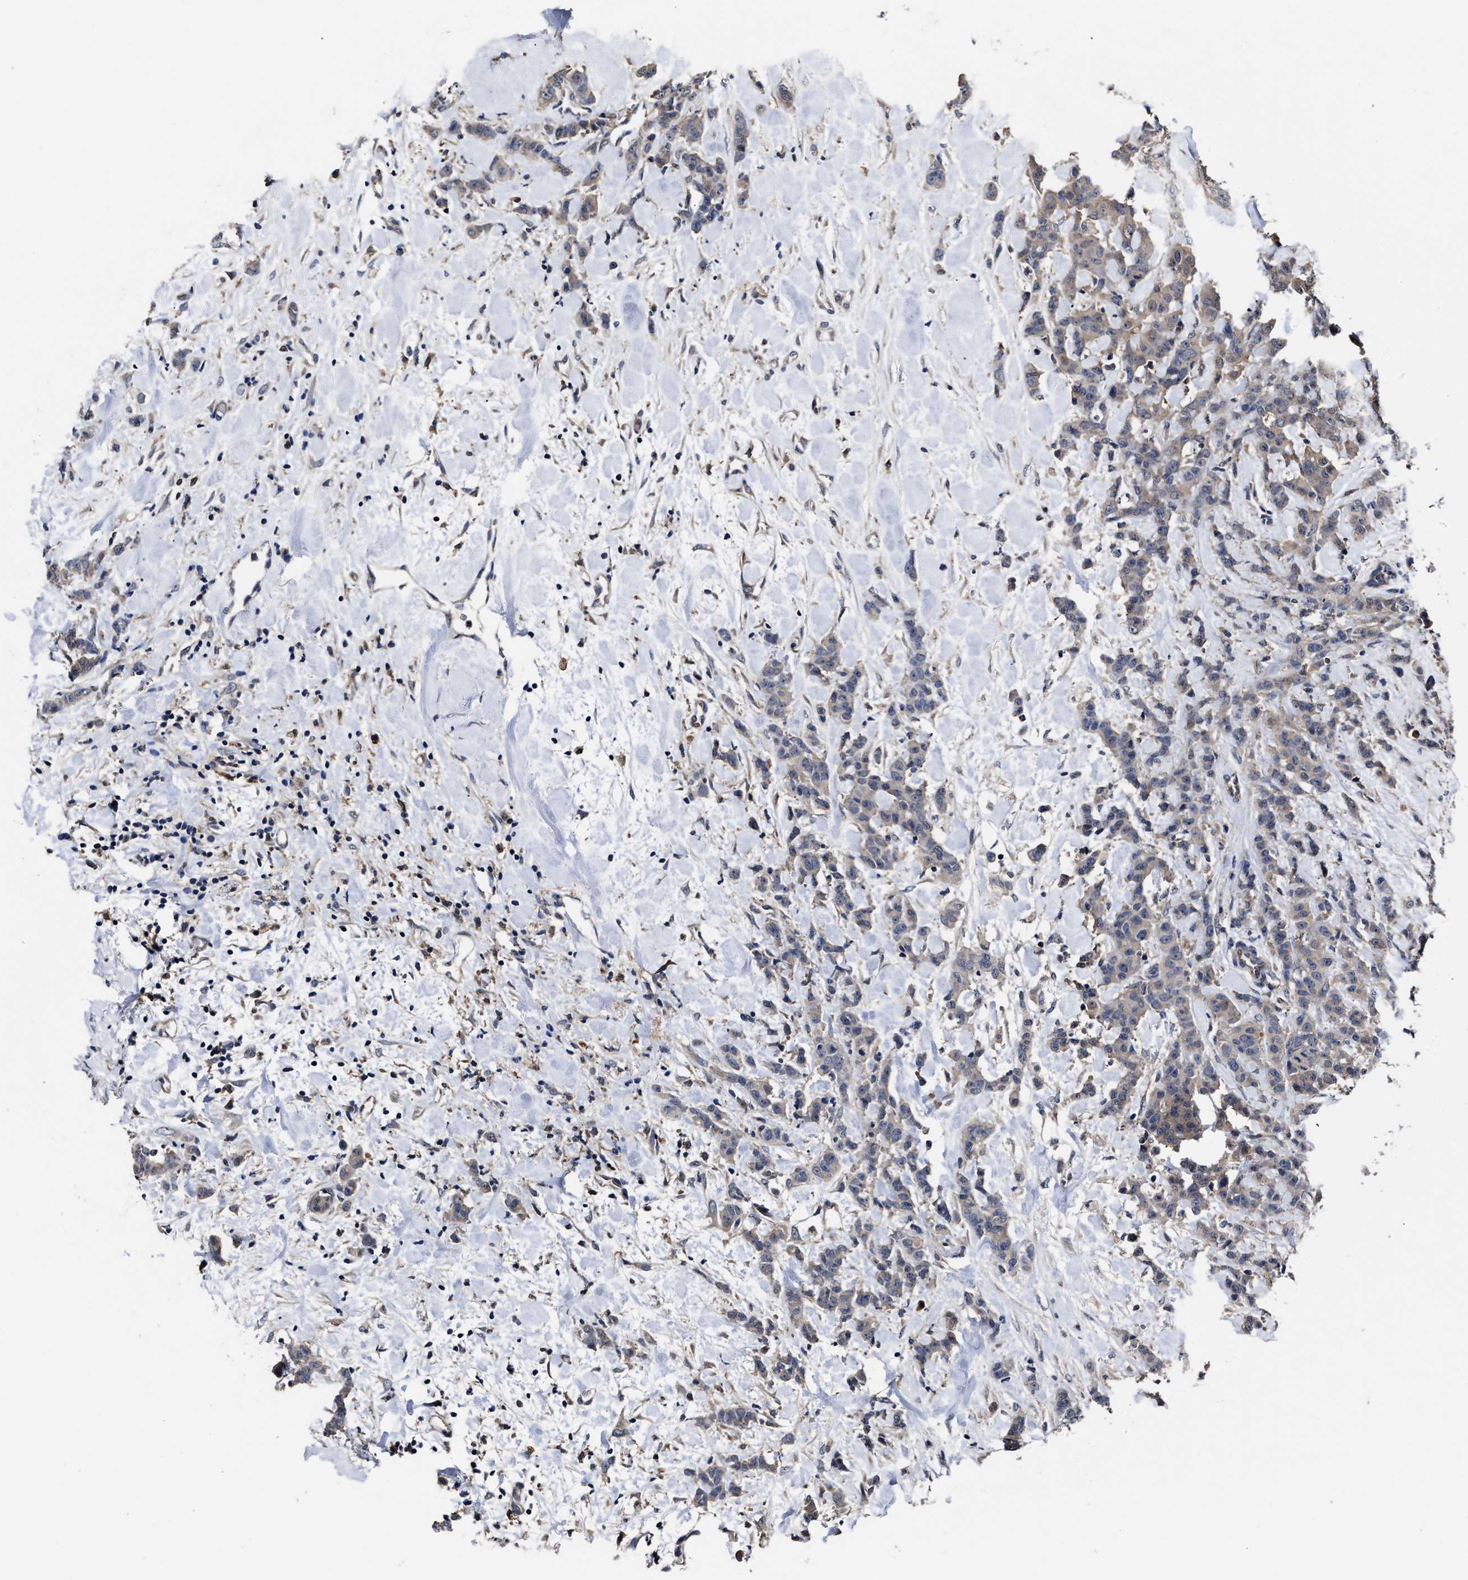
{"staining": {"intensity": "weak", "quantity": "25%-75%", "location": "cytoplasmic/membranous"}, "tissue": "breast cancer", "cell_type": "Tumor cells", "image_type": "cancer", "snomed": [{"axis": "morphology", "description": "Normal tissue, NOS"}, {"axis": "morphology", "description": "Duct carcinoma"}, {"axis": "topography", "description": "Breast"}], "caption": "Human breast cancer (invasive ductal carcinoma) stained with a brown dye exhibits weak cytoplasmic/membranous positive staining in about 25%-75% of tumor cells.", "gene": "SOCS5", "patient": {"sex": "female", "age": 40}}